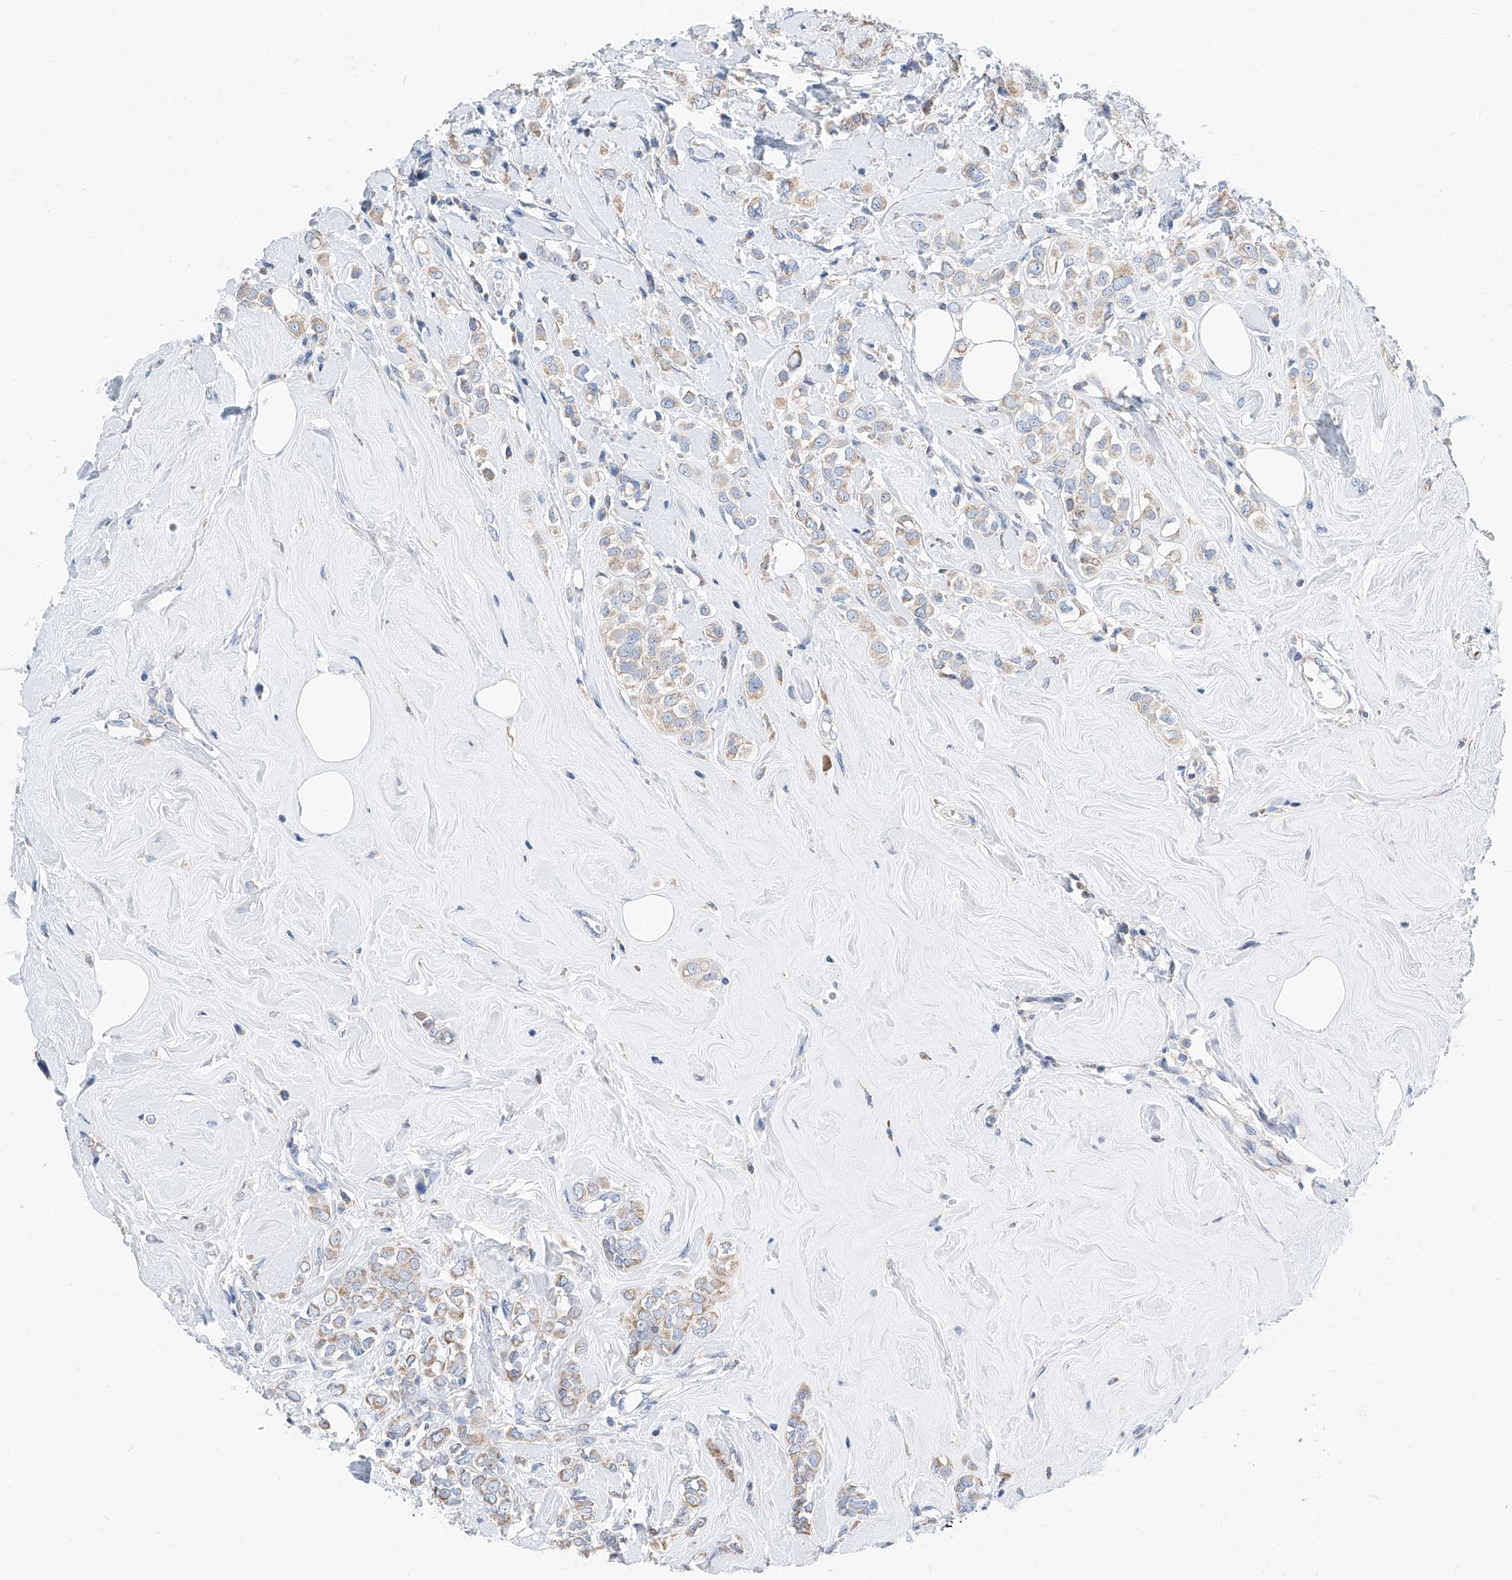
{"staining": {"intensity": "weak", "quantity": "25%-75%", "location": "cytoplasmic/membranous"}, "tissue": "breast cancer", "cell_type": "Tumor cells", "image_type": "cancer", "snomed": [{"axis": "morphology", "description": "Lobular carcinoma"}, {"axis": "topography", "description": "Breast"}], "caption": "Immunohistochemistry image of human breast cancer (lobular carcinoma) stained for a protein (brown), which shows low levels of weak cytoplasmic/membranous positivity in about 25%-75% of tumor cells.", "gene": "MAD2L1", "patient": {"sex": "female", "age": 47}}